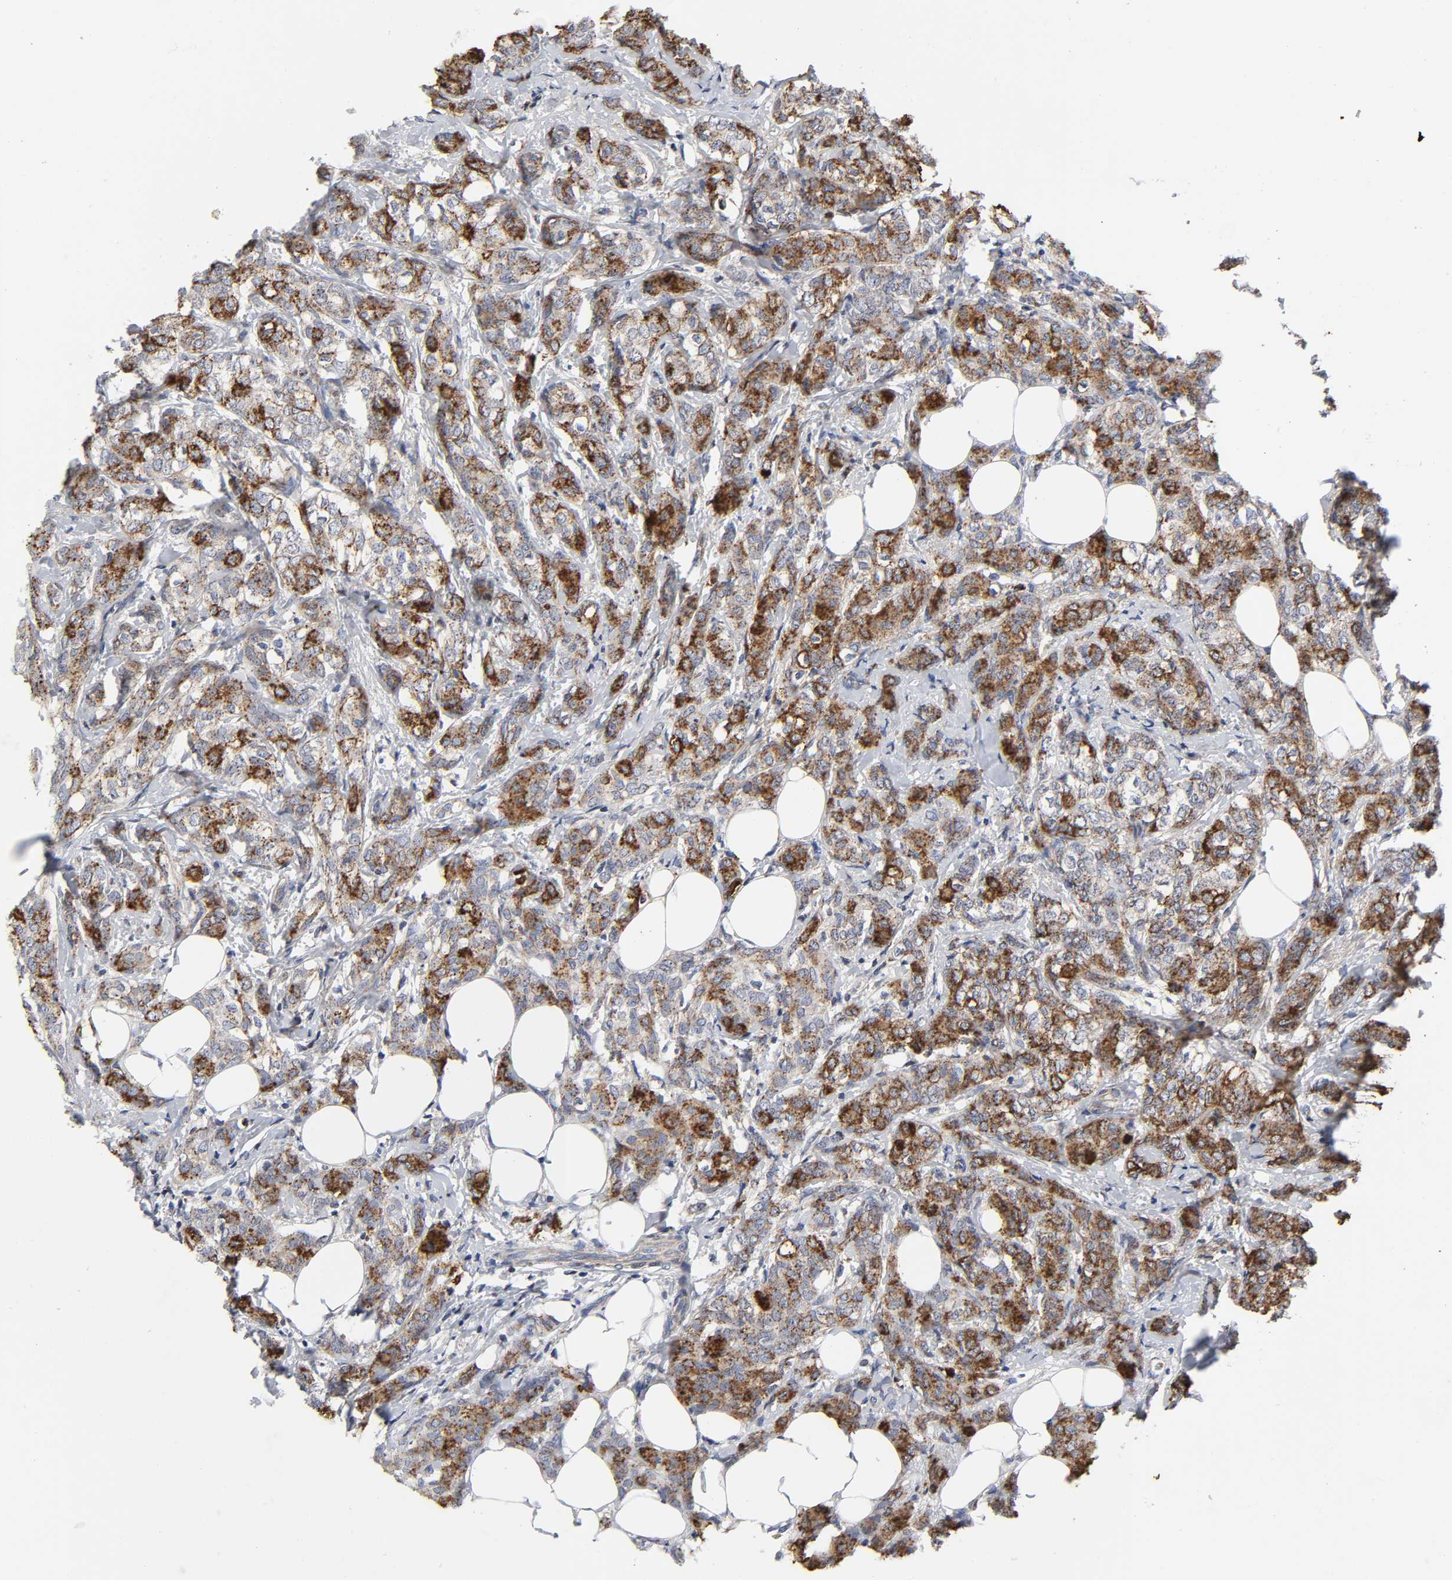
{"staining": {"intensity": "moderate", "quantity": "25%-75%", "location": "cytoplasmic/membranous"}, "tissue": "breast cancer", "cell_type": "Tumor cells", "image_type": "cancer", "snomed": [{"axis": "morphology", "description": "Lobular carcinoma"}, {"axis": "topography", "description": "Breast"}], "caption": "This is a micrograph of immunohistochemistry (IHC) staining of lobular carcinoma (breast), which shows moderate expression in the cytoplasmic/membranous of tumor cells.", "gene": "AOPEP", "patient": {"sex": "female", "age": 60}}